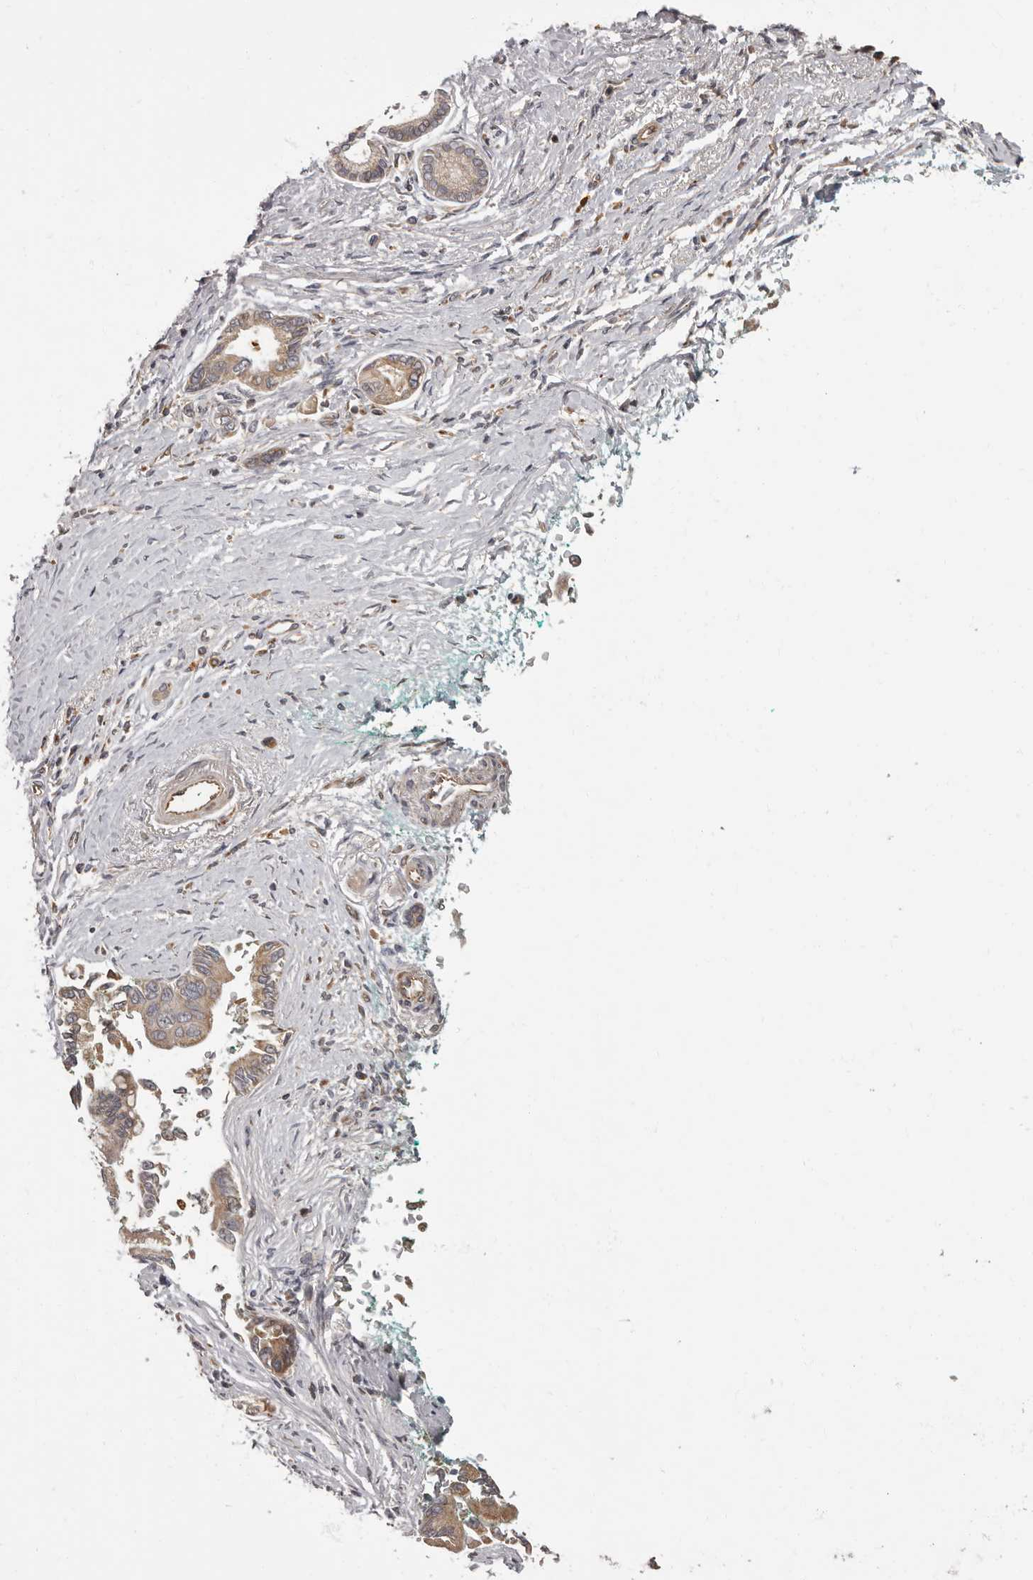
{"staining": {"intensity": "weak", "quantity": ">75%", "location": "cytoplasmic/membranous"}, "tissue": "pancreatic cancer", "cell_type": "Tumor cells", "image_type": "cancer", "snomed": [{"axis": "morphology", "description": "Adenocarcinoma, NOS"}, {"axis": "topography", "description": "Pancreas"}], "caption": "This micrograph shows immunohistochemistry (IHC) staining of pancreatic cancer, with low weak cytoplasmic/membranous expression in about >75% of tumor cells.", "gene": "ADCY2", "patient": {"sex": "male", "age": 78}}